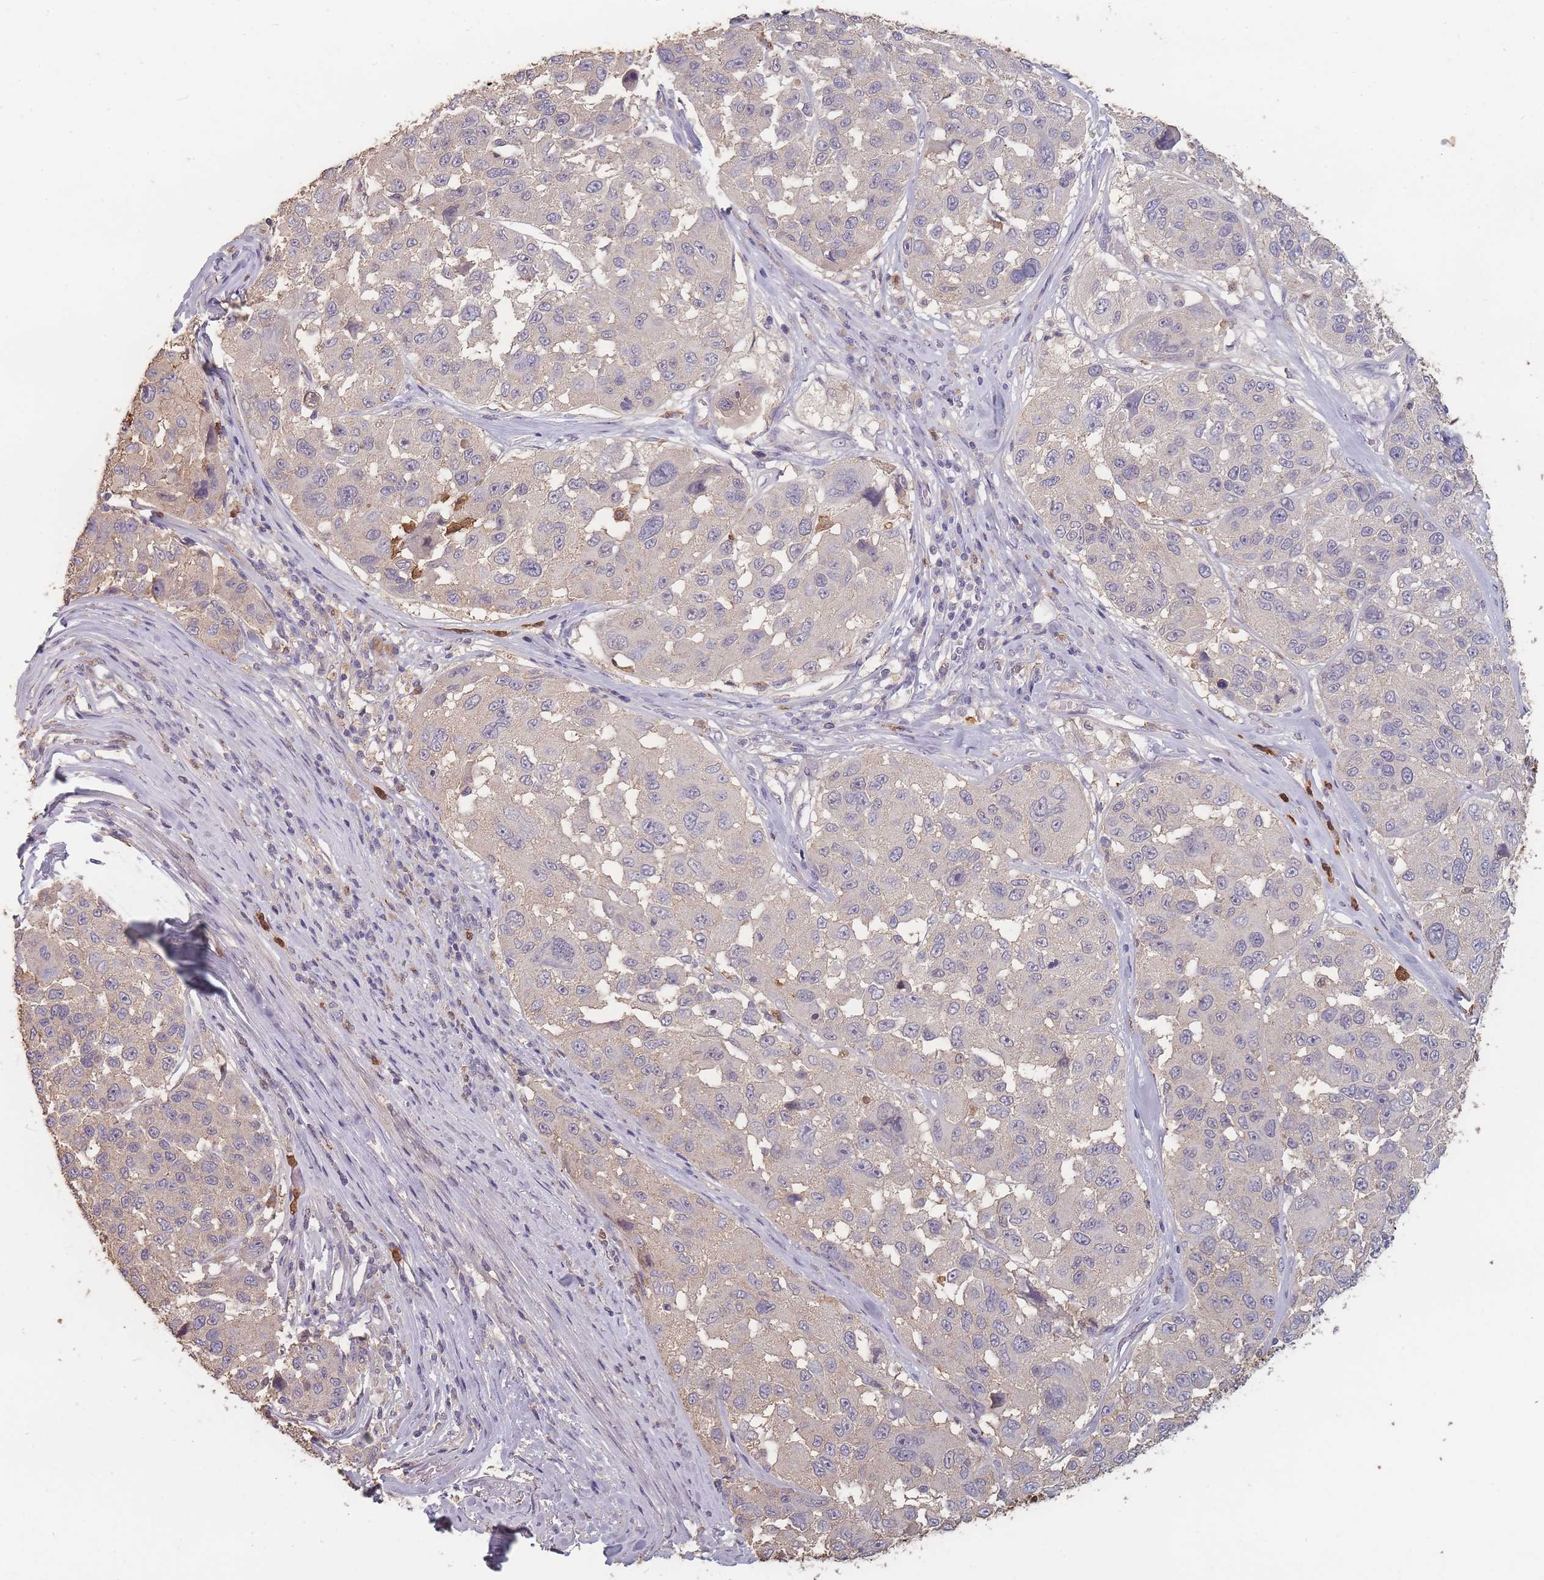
{"staining": {"intensity": "negative", "quantity": "none", "location": "none"}, "tissue": "melanoma", "cell_type": "Tumor cells", "image_type": "cancer", "snomed": [{"axis": "morphology", "description": "Malignant melanoma, NOS"}, {"axis": "topography", "description": "Skin"}], "caption": "Immunohistochemical staining of malignant melanoma exhibits no significant expression in tumor cells.", "gene": "BST1", "patient": {"sex": "female", "age": 66}}